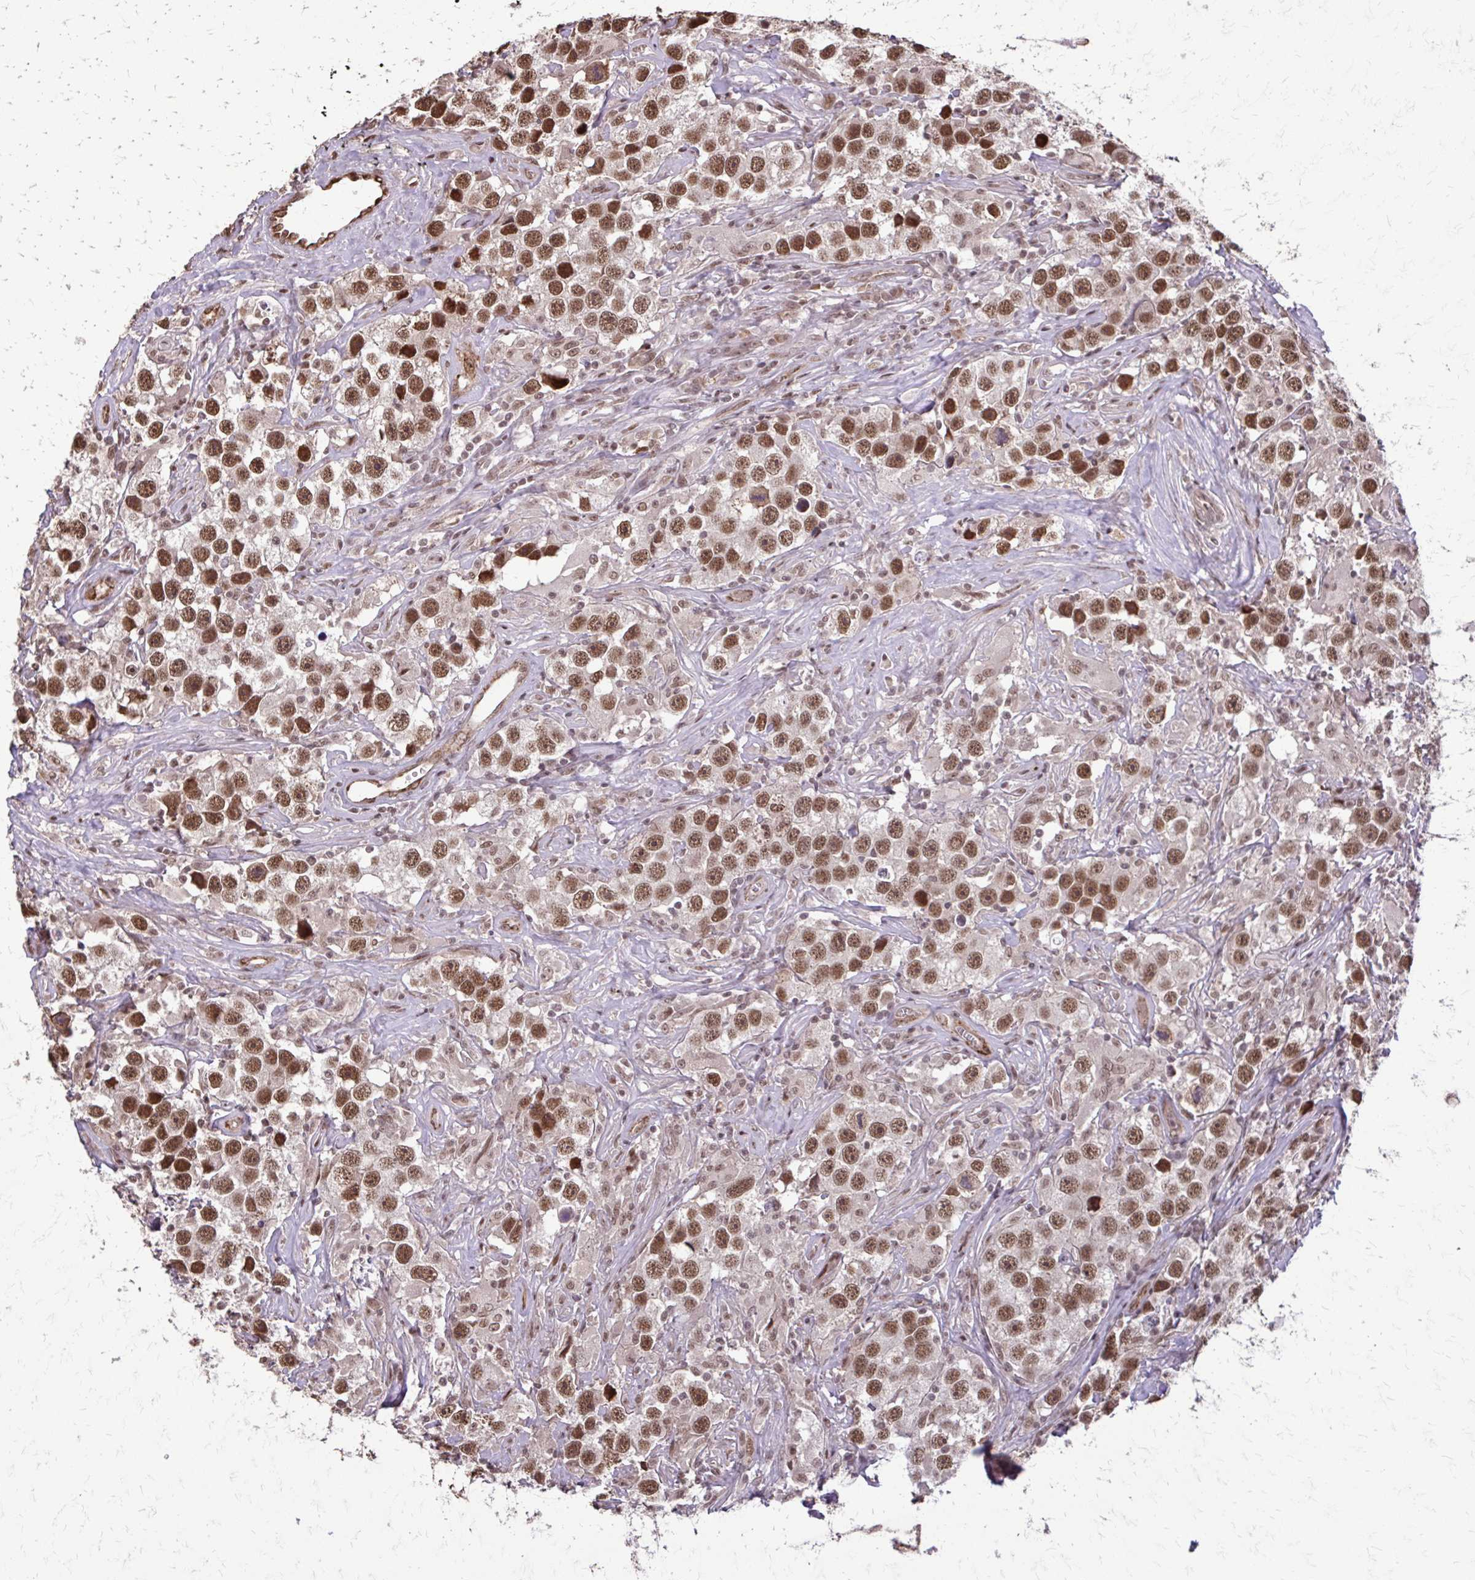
{"staining": {"intensity": "moderate", "quantity": ">75%", "location": "nuclear"}, "tissue": "testis cancer", "cell_type": "Tumor cells", "image_type": "cancer", "snomed": [{"axis": "morphology", "description": "Seminoma, NOS"}, {"axis": "topography", "description": "Testis"}], "caption": "A medium amount of moderate nuclear staining is appreciated in approximately >75% of tumor cells in testis cancer (seminoma) tissue.", "gene": "SS18", "patient": {"sex": "male", "age": 49}}